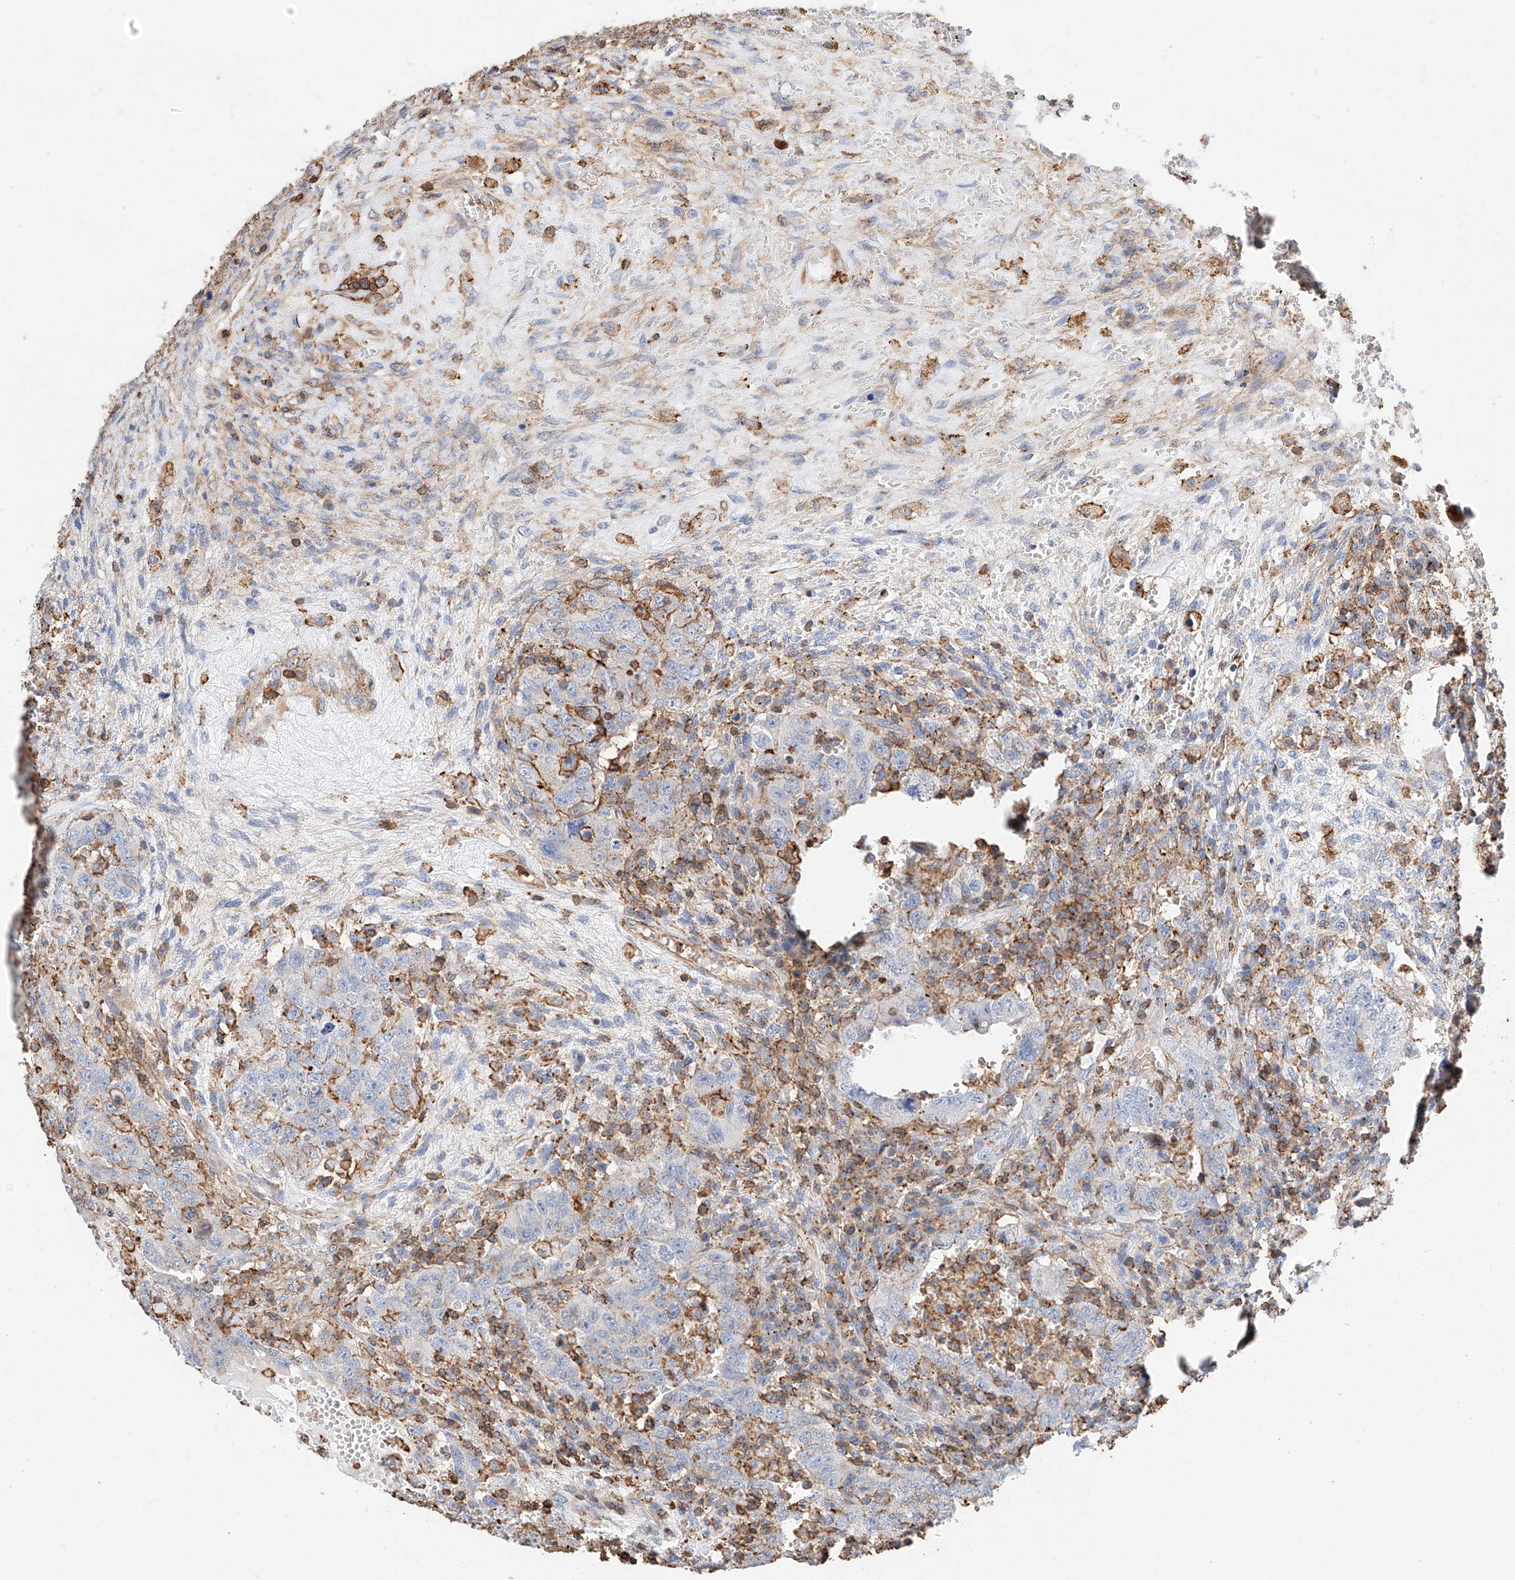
{"staining": {"intensity": "negative", "quantity": "none", "location": "none"}, "tissue": "testis cancer", "cell_type": "Tumor cells", "image_type": "cancer", "snomed": [{"axis": "morphology", "description": "Carcinoma, Embryonal, NOS"}, {"axis": "topography", "description": "Testis"}], "caption": "The image shows no staining of tumor cells in testis cancer.", "gene": "WFS1", "patient": {"sex": "male", "age": 26}}